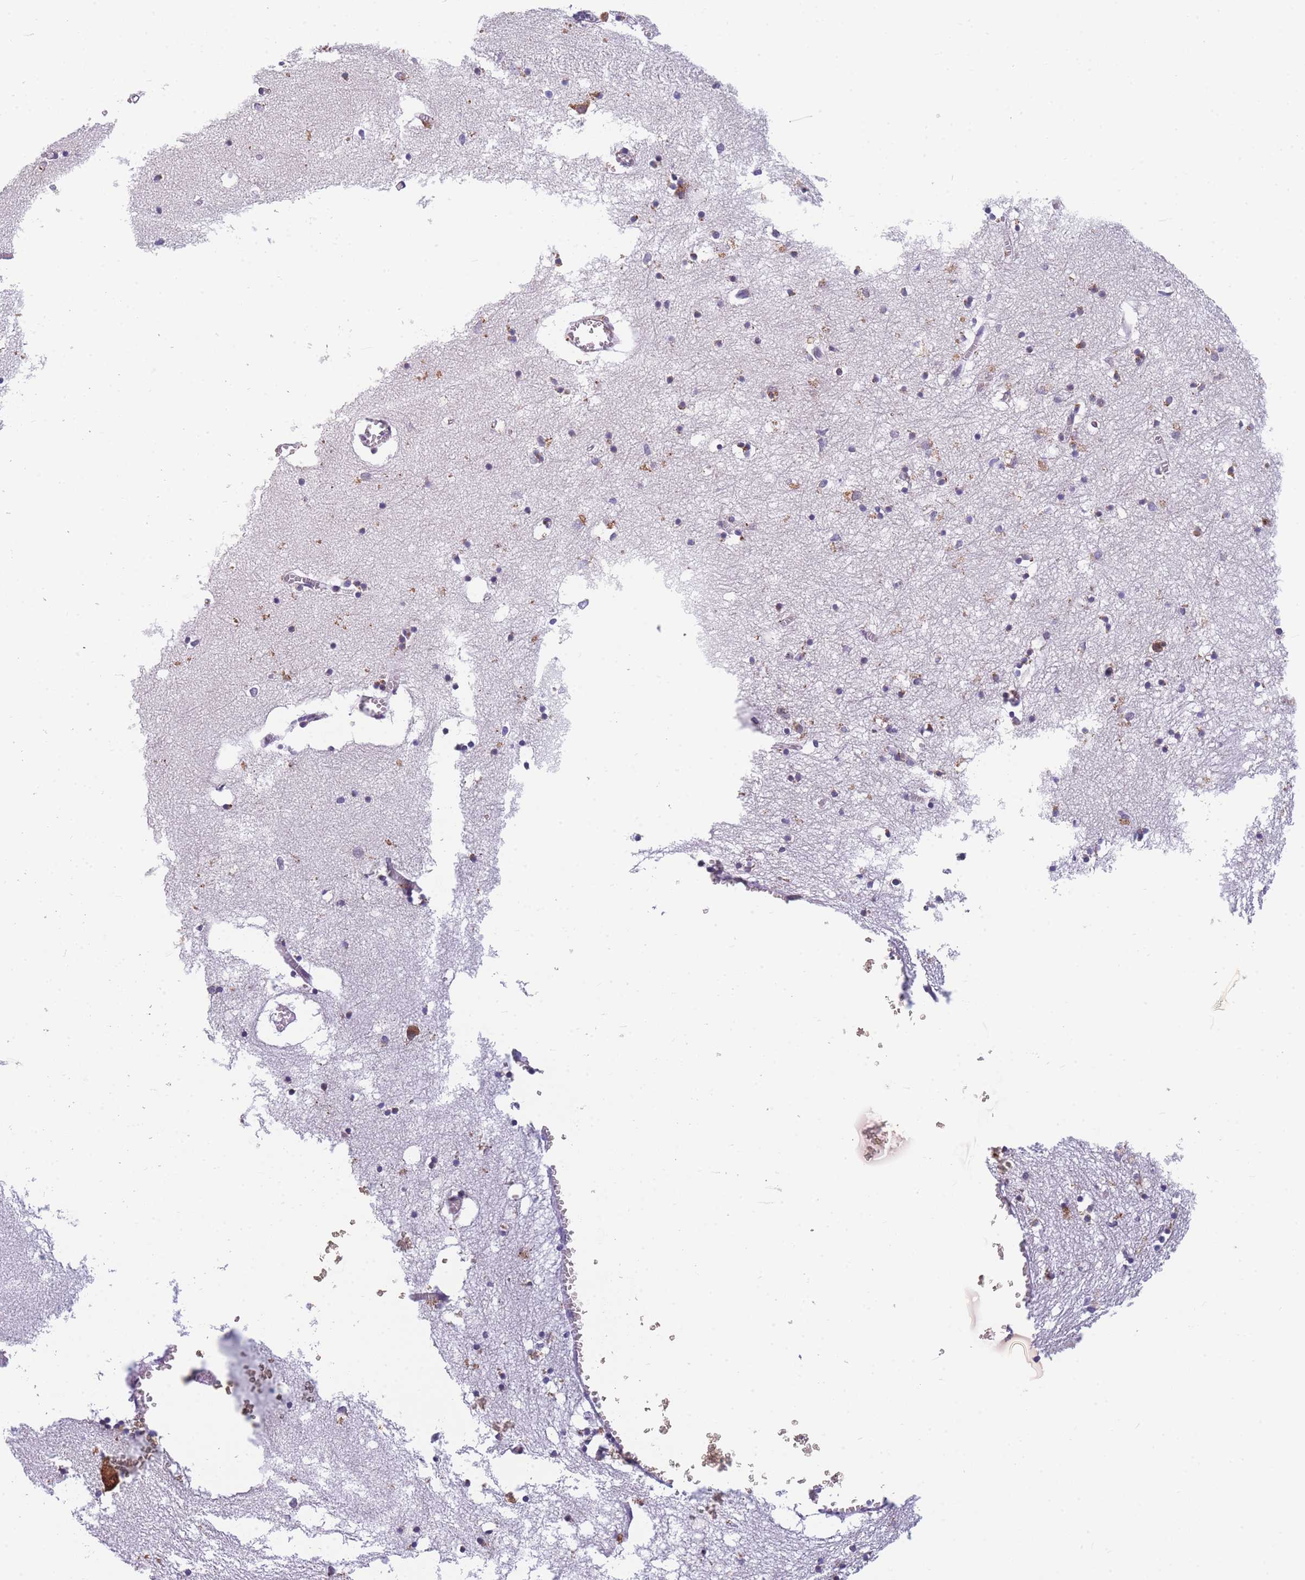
{"staining": {"intensity": "moderate", "quantity": "<25%", "location": "cytoplasmic/membranous"}, "tissue": "hippocampus", "cell_type": "Glial cells", "image_type": "normal", "snomed": [{"axis": "morphology", "description": "Normal tissue, NOS"}, {"axis": "topography", "description": "Hippocampus"}], "caption": "The histopathology image exhibits immunohistochemical staining of benign hippocampus. There is moderate cytoplasmic/membranous positivity is appreciated in approximately <25% of glial cells.", "gene": "ENSG00000276345", "patient": {"sex": "male", "age": 70}}